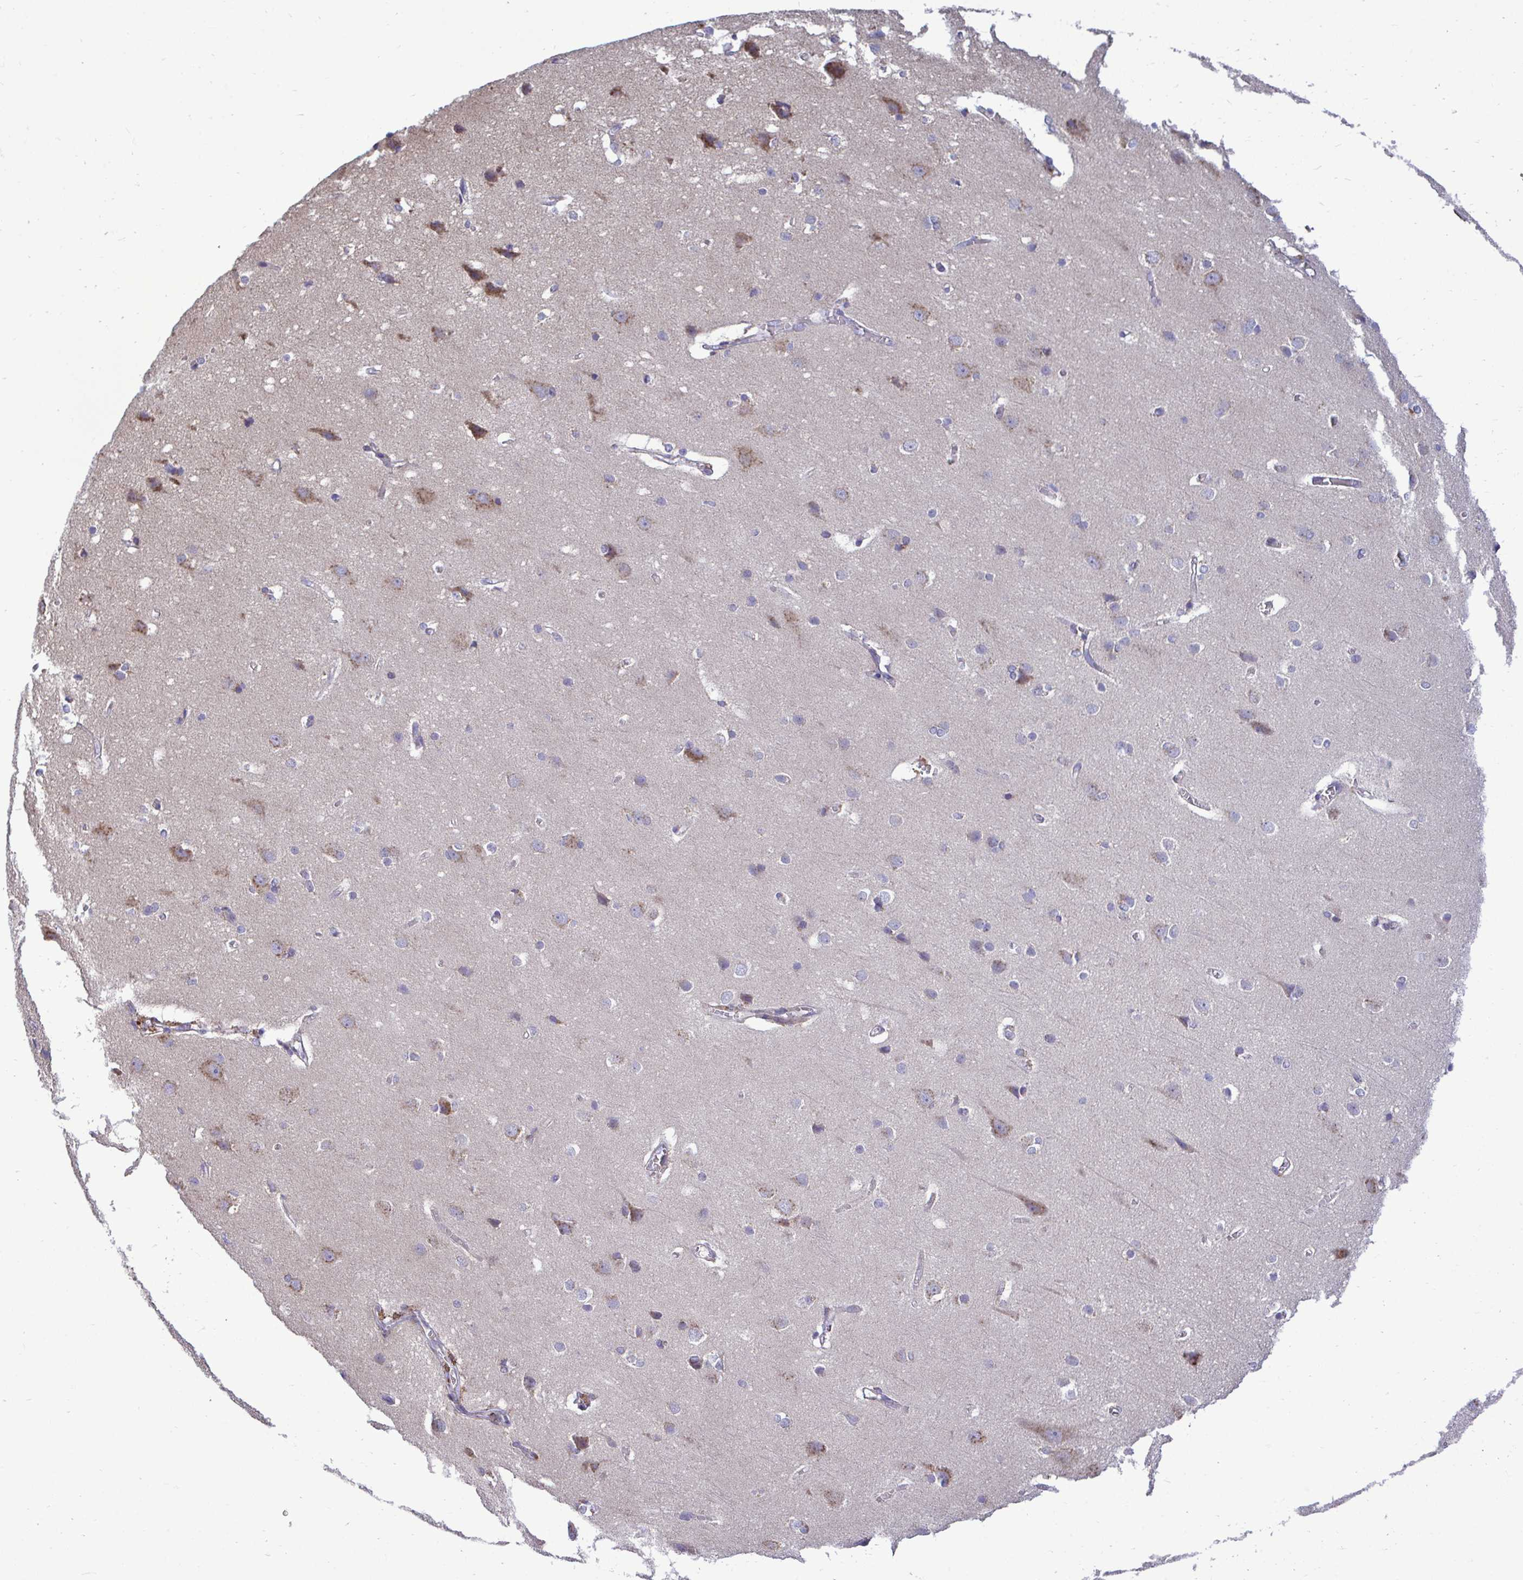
{"staining": {"intensity": "negative", "quantity": "none", "location": "none"}, "tissue": "cerebral cortex", "cell_type": "Endothelial cells", "image_type": "normal", "snomed": [{"axis": "morphology", "description": "Normal tissue, NOS"}, {"axis": "topography", "description": "Cerebral cortex"}], "caption": "Endothelial cells show no significant protein positivity in unremarkable cerebral cortex. (Brightfield microscopy of DAB IHC at high magnification).", "gene": "ENSG00000269547", "patient": {"sex": "male", "age": 37}}